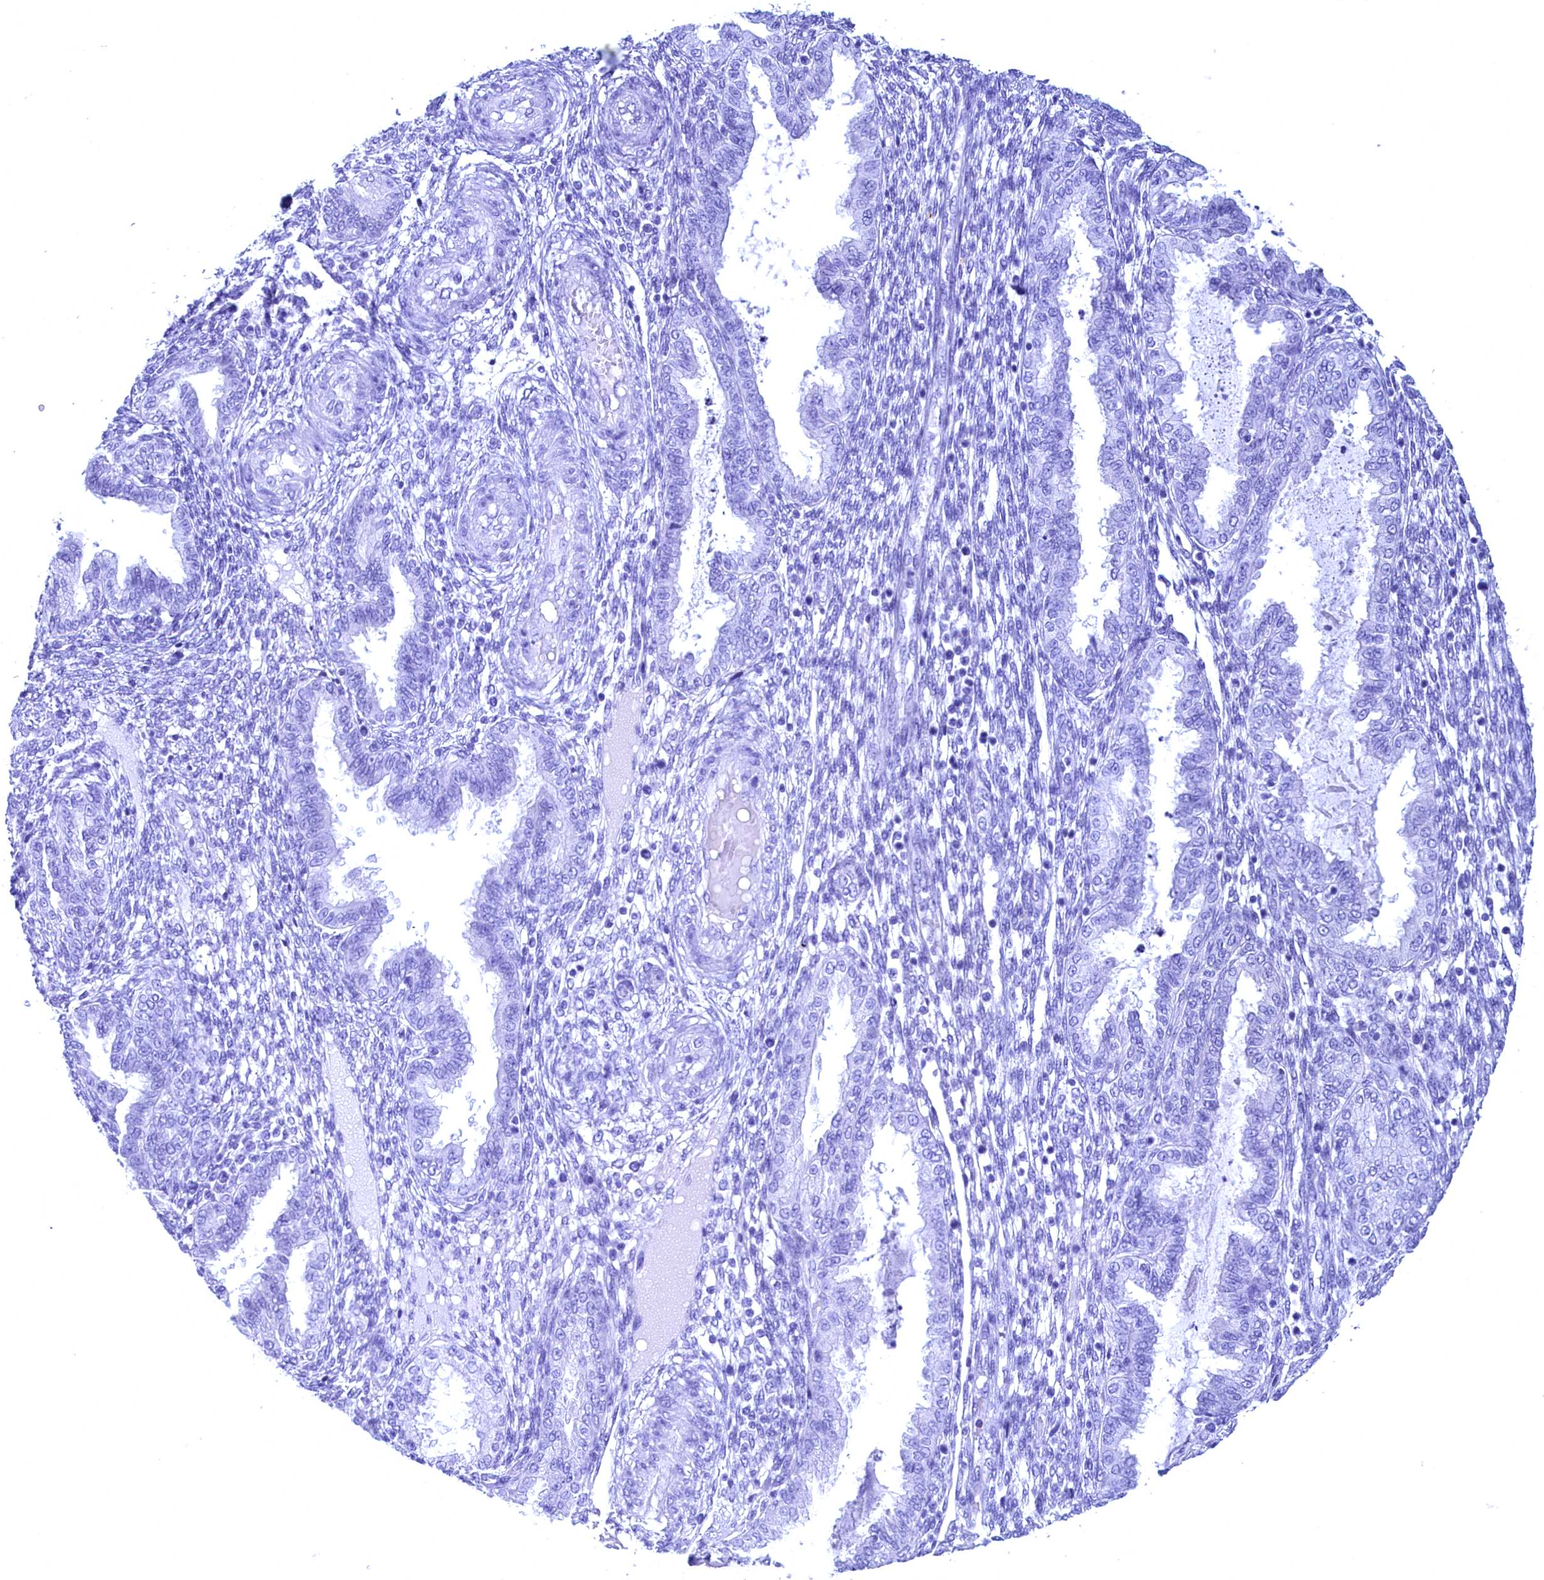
{"staining": {"intensity": "negative", "quantity": "none", "location": "none"}, "tissue": "endometrium", "cell_type": "Cells in endometrial stroma", "image_type": "normal", "snomed": [{"axis": "morphology", "description": "Normal tissue, NOS"}, {"axis": "topography", "description": "Endometrium"}], "caption": "Image shows no significant protein staining in cells in endometrial stroma of normal endometrium. Brightfield microscopy of IHC stained with DAB (3,3'-diaminobenzidine) (brown) and hematoxylin (blue), captured at high magnification.", "gene": "FLYWCH2", "patient": {"sex": "female", "age": 33}}